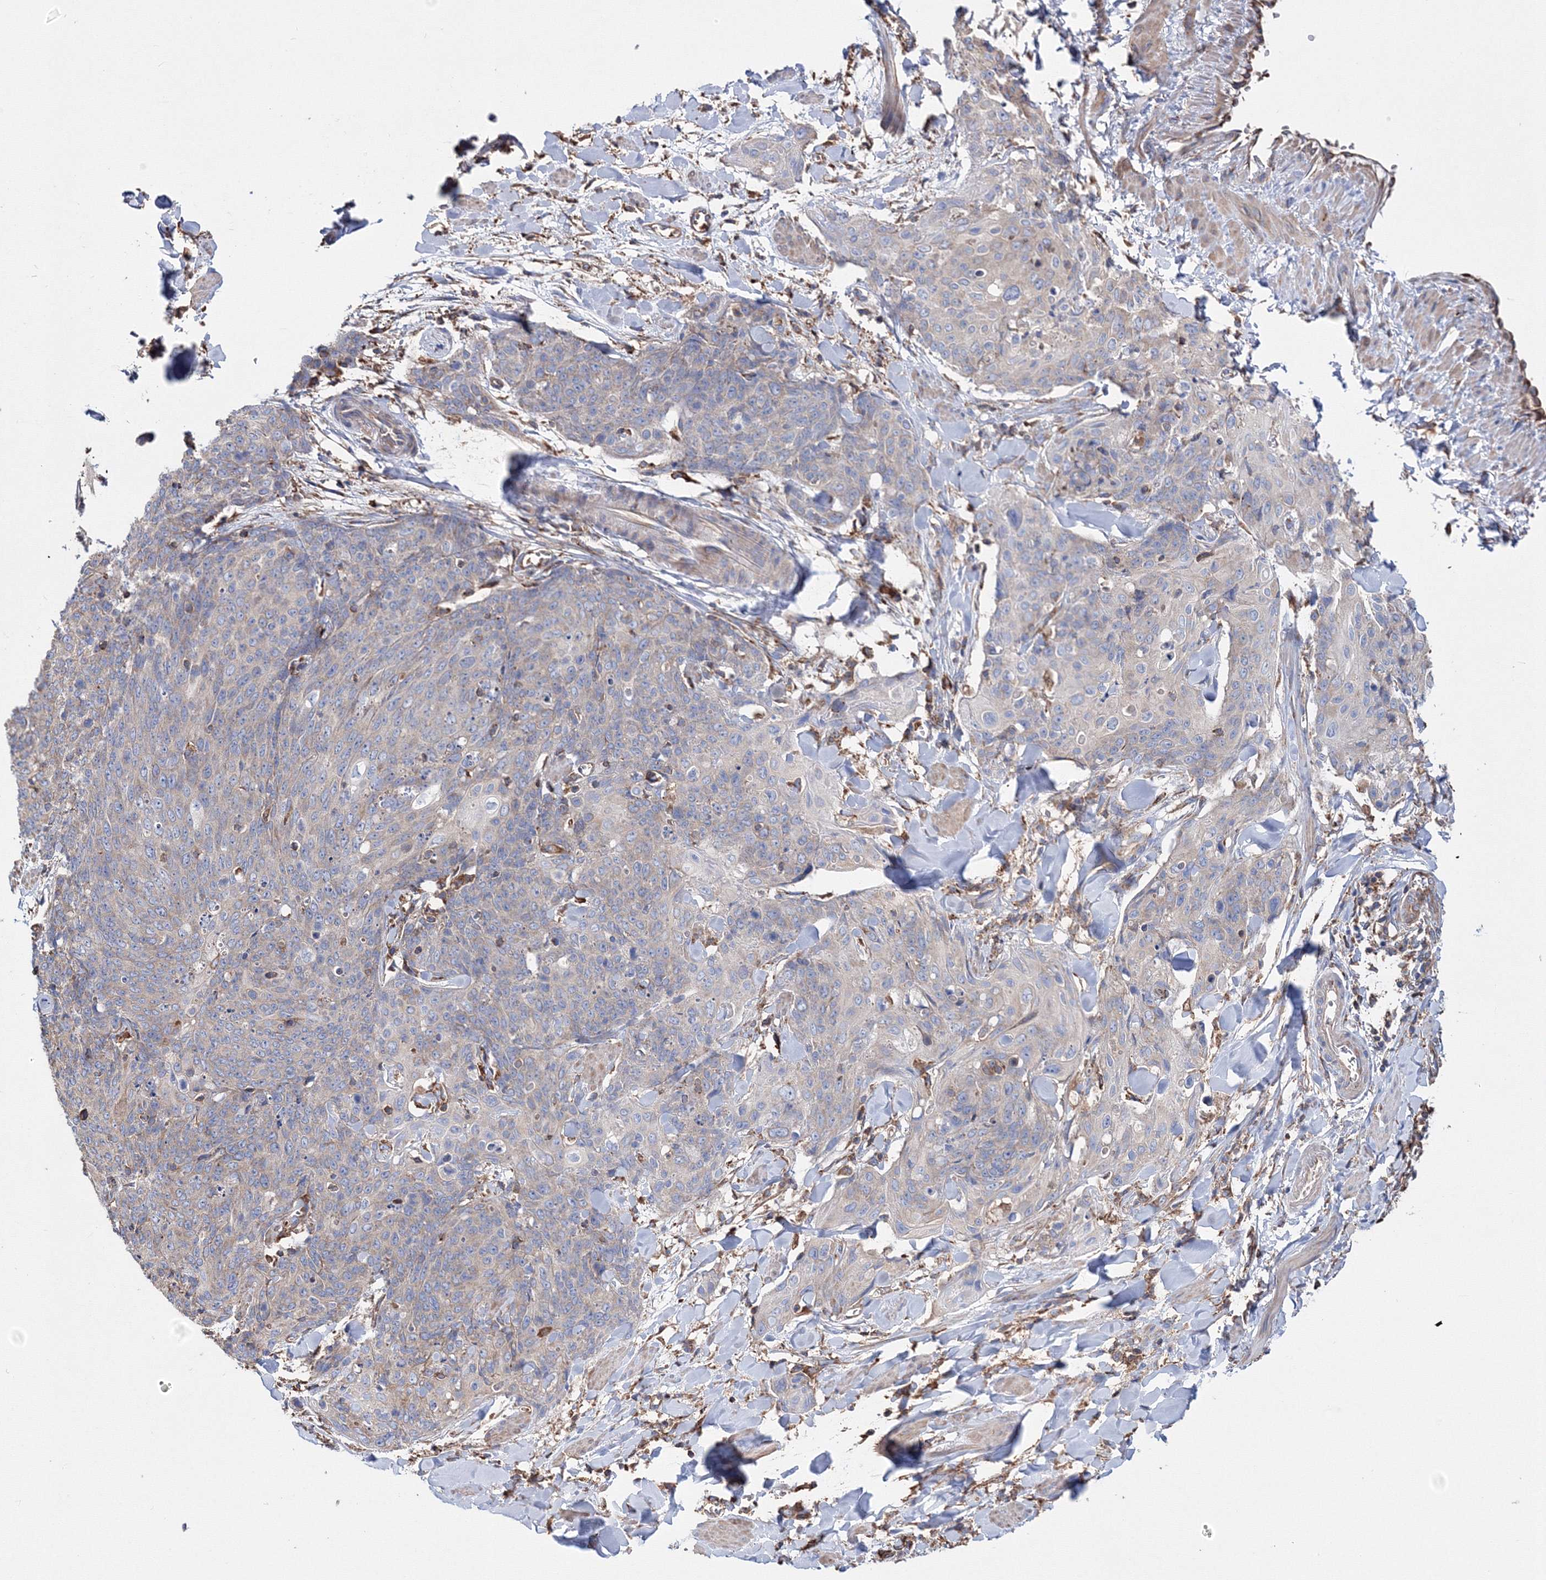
{"staining": {"intensity": "negative", "quantity": "none", "location": "none"}, "tissue": "skin cancer", "cell_type": "Tumor cells", "image_type": "cancer", "snomed": [{"axis": "morphology", "description": "Squamous cell carcinoma, NOS"}, {"axis": "topography", "description": "Skin"}, {"axis": "topography", "description": "Vulva"}], "caption": "There is no significant staining in tumor cells of skin cancer (squamous cell carcinoma). Brightfield microscopy of IHC stained with DAB (3,3'-diaminobenzidine) (brown) and hematoxylin (blue), captured at high magnification.", "gene": "VPS8", "patient": {"sex": "female", "age": 85}}